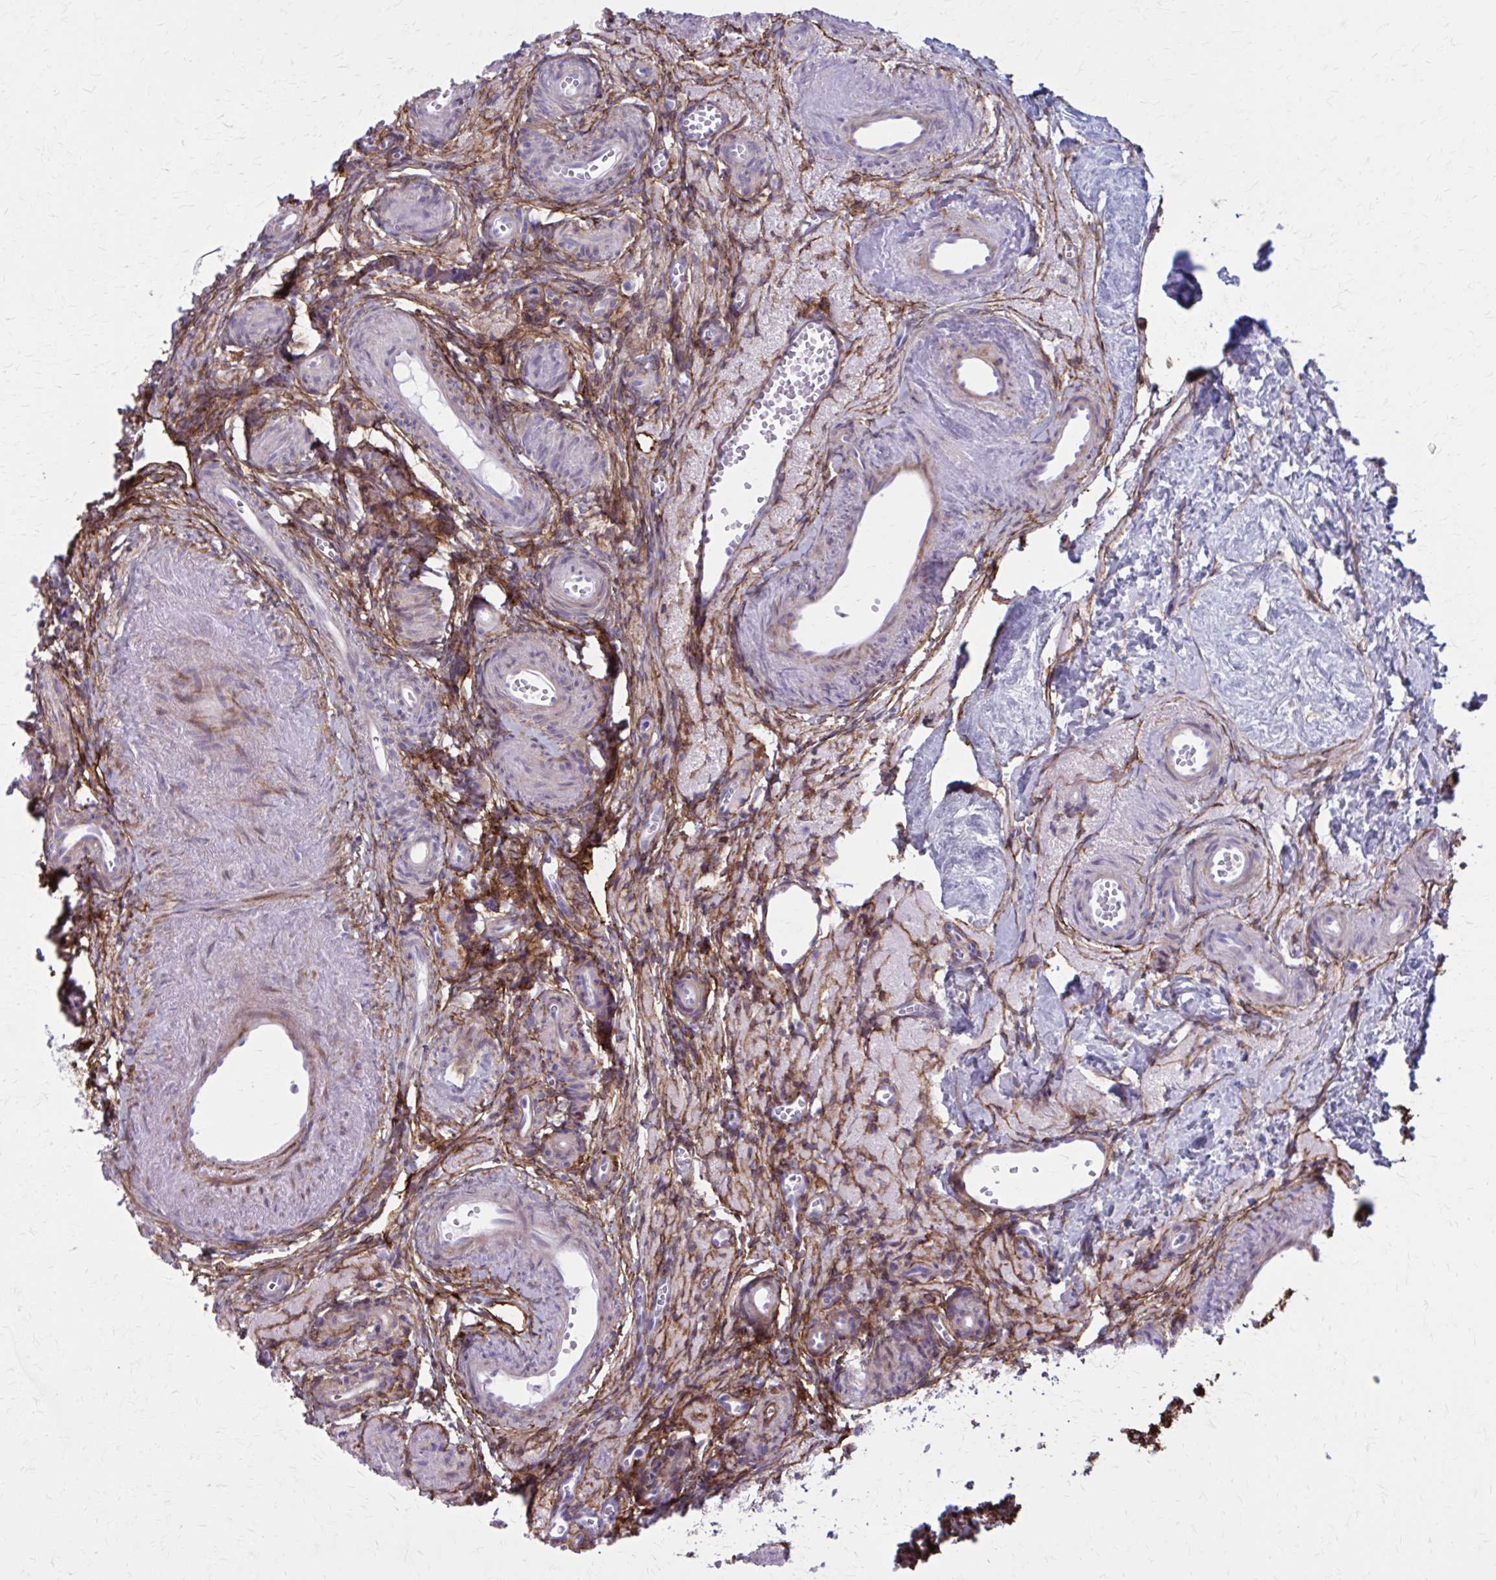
{"staining": {"intensity": "negative", "quantity": "none", "location": "none"}, "tissue": "ovary", "cell_type": "Follicle cells", "image_type": "normal", "snomed": [{"axis": "morphology", "description": "Normal tissue, NOS"}, {"axis": "topography", "description": "Ovary"}], "caption": "DAB immunohistochemical staining of normal human ovary reveals no significant expression in follicle cells.", "gene": "AKAP12", "patient": {"sex": "female", "age": 41}}